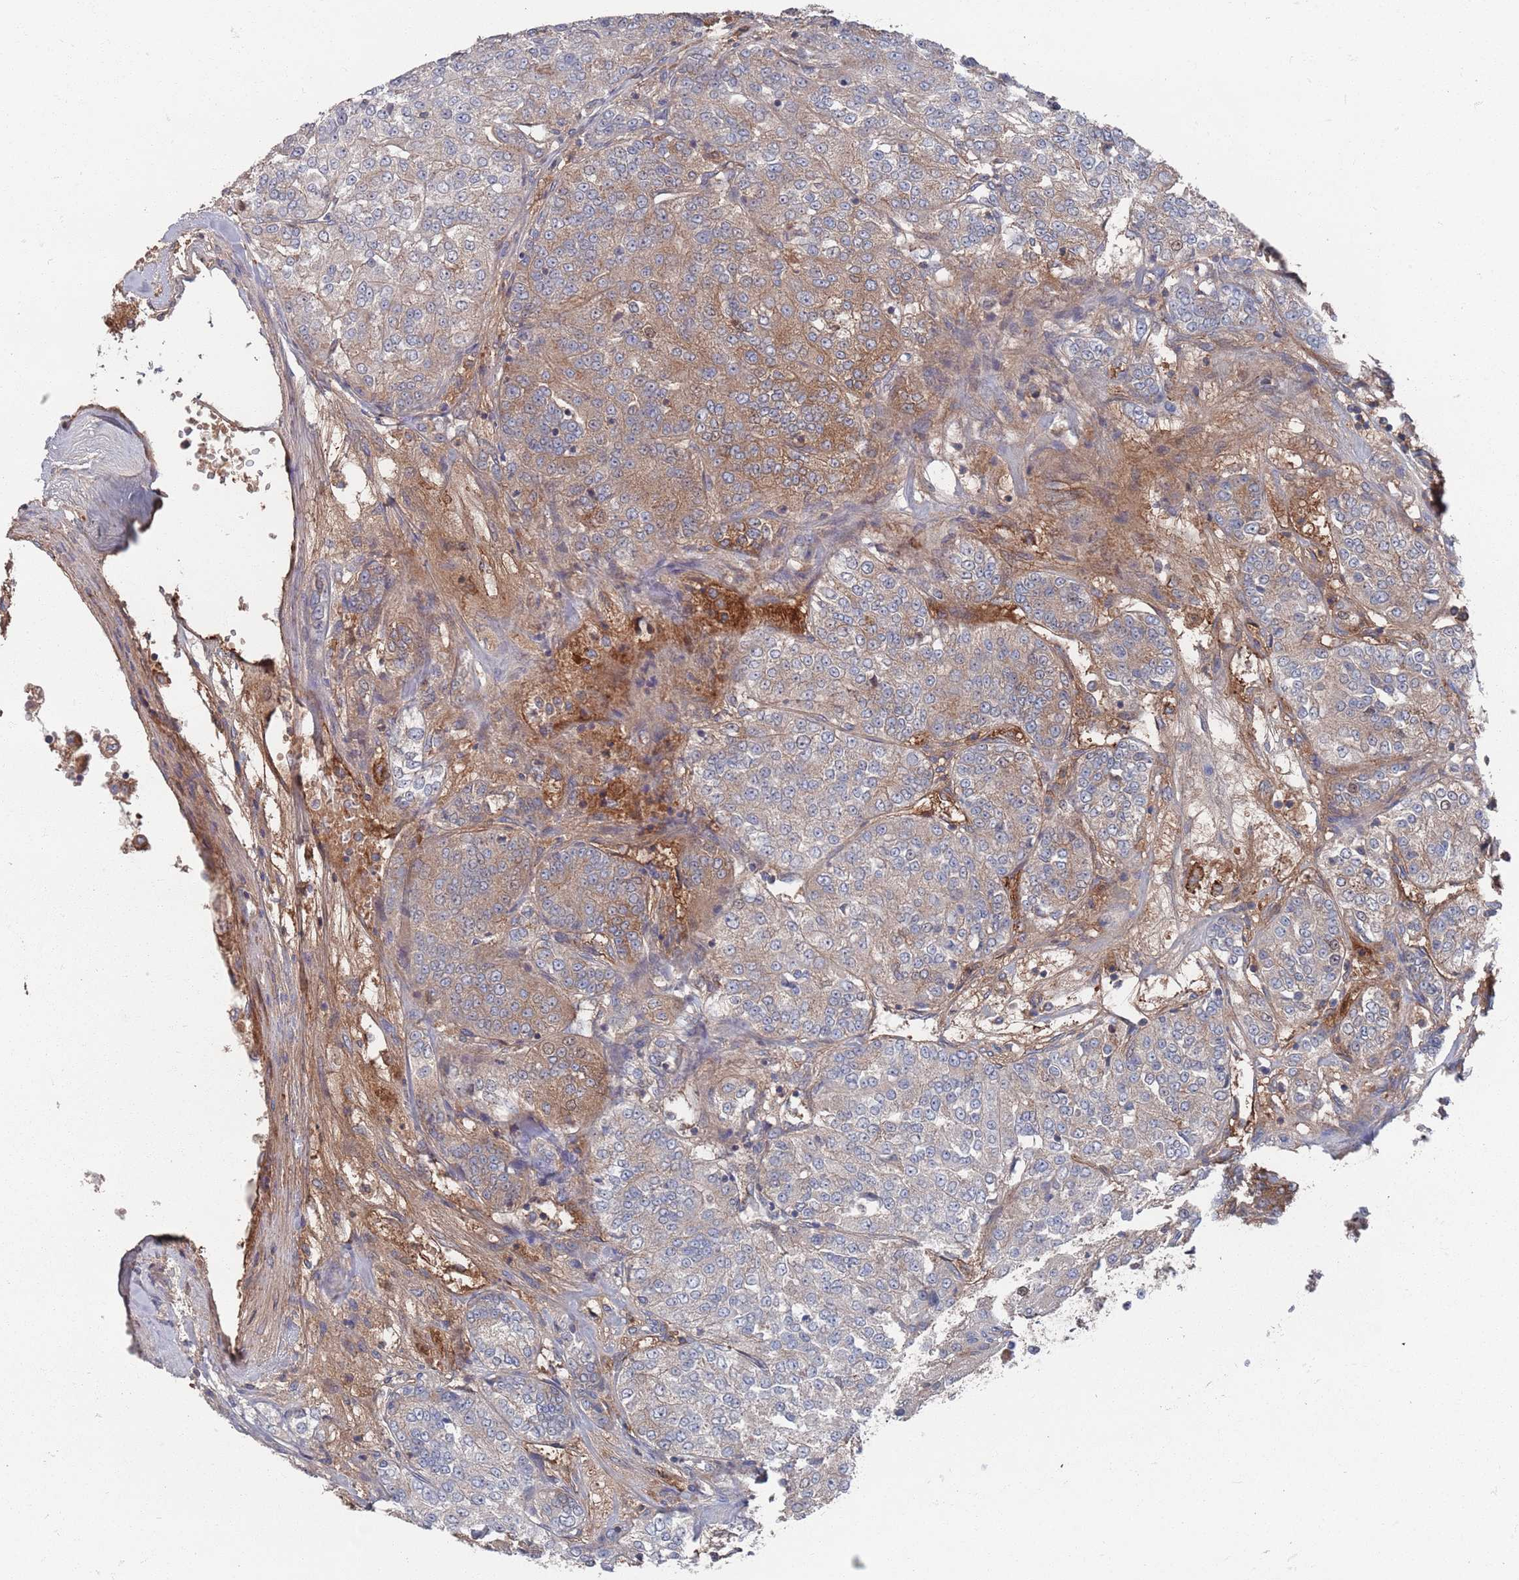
{"staining": {"intensity": "moderate", "quantity": "25%-75%", "location": "cytoplasmic/membranous"}, "tissue": "renal cancer", "cell_type": "Tumor cells", "image_type": "cancer", "snomed": [{"axis": "morphology", "description": "Adenocarcinoma, NOS"}, {"axis": "topography", "description": "Kidney"}], "caption": "Moderate cytoplasmic/membranous expression for a protein is seen in about 25%-75% of tumor cells of renal cancer (adenocarcinoma) using immunohistochemistry (IHC).", "gene": "PLEKHA4", "patient": {"sex": "female", "age": 63}}